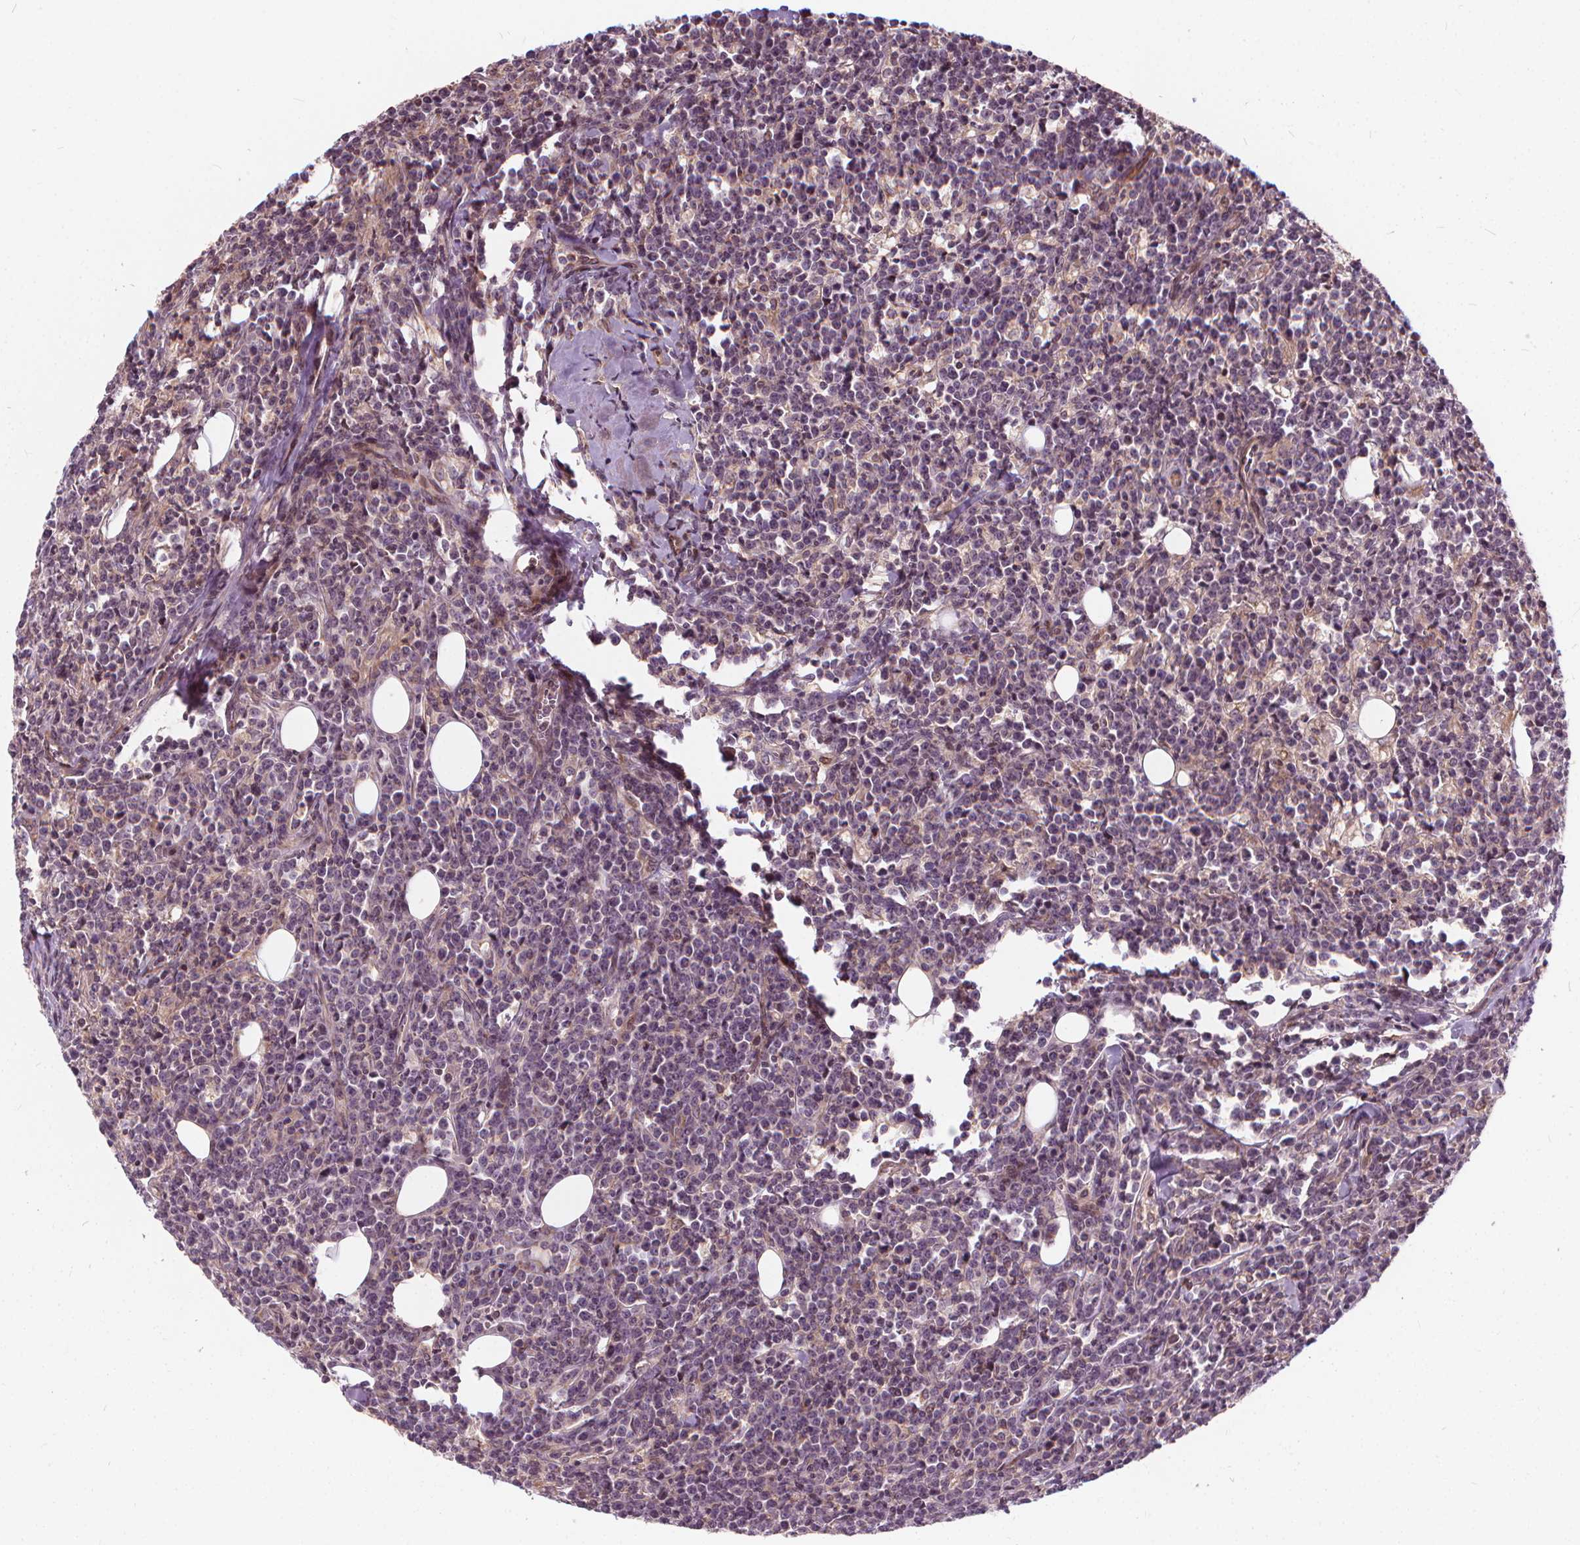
{"staining": {"intensity": "negative", "quantity": "none", "location": "none"}, "tissue": "lymphoma", "cell_type": "Tumor cells", "image_type": "cancer", "snomed": [{"axis": "morphology", "description": "Malignant lymphoma, non-Hodgkin's type, High grade"}, {"axis": "topography", "description": "Small intestine"}], "caption": "Micrograph shows no protein positivity in tumor cells of lymphoma tissue.", "gene": "INPP5E", "patient": {"sex": "female", "age": 56}}